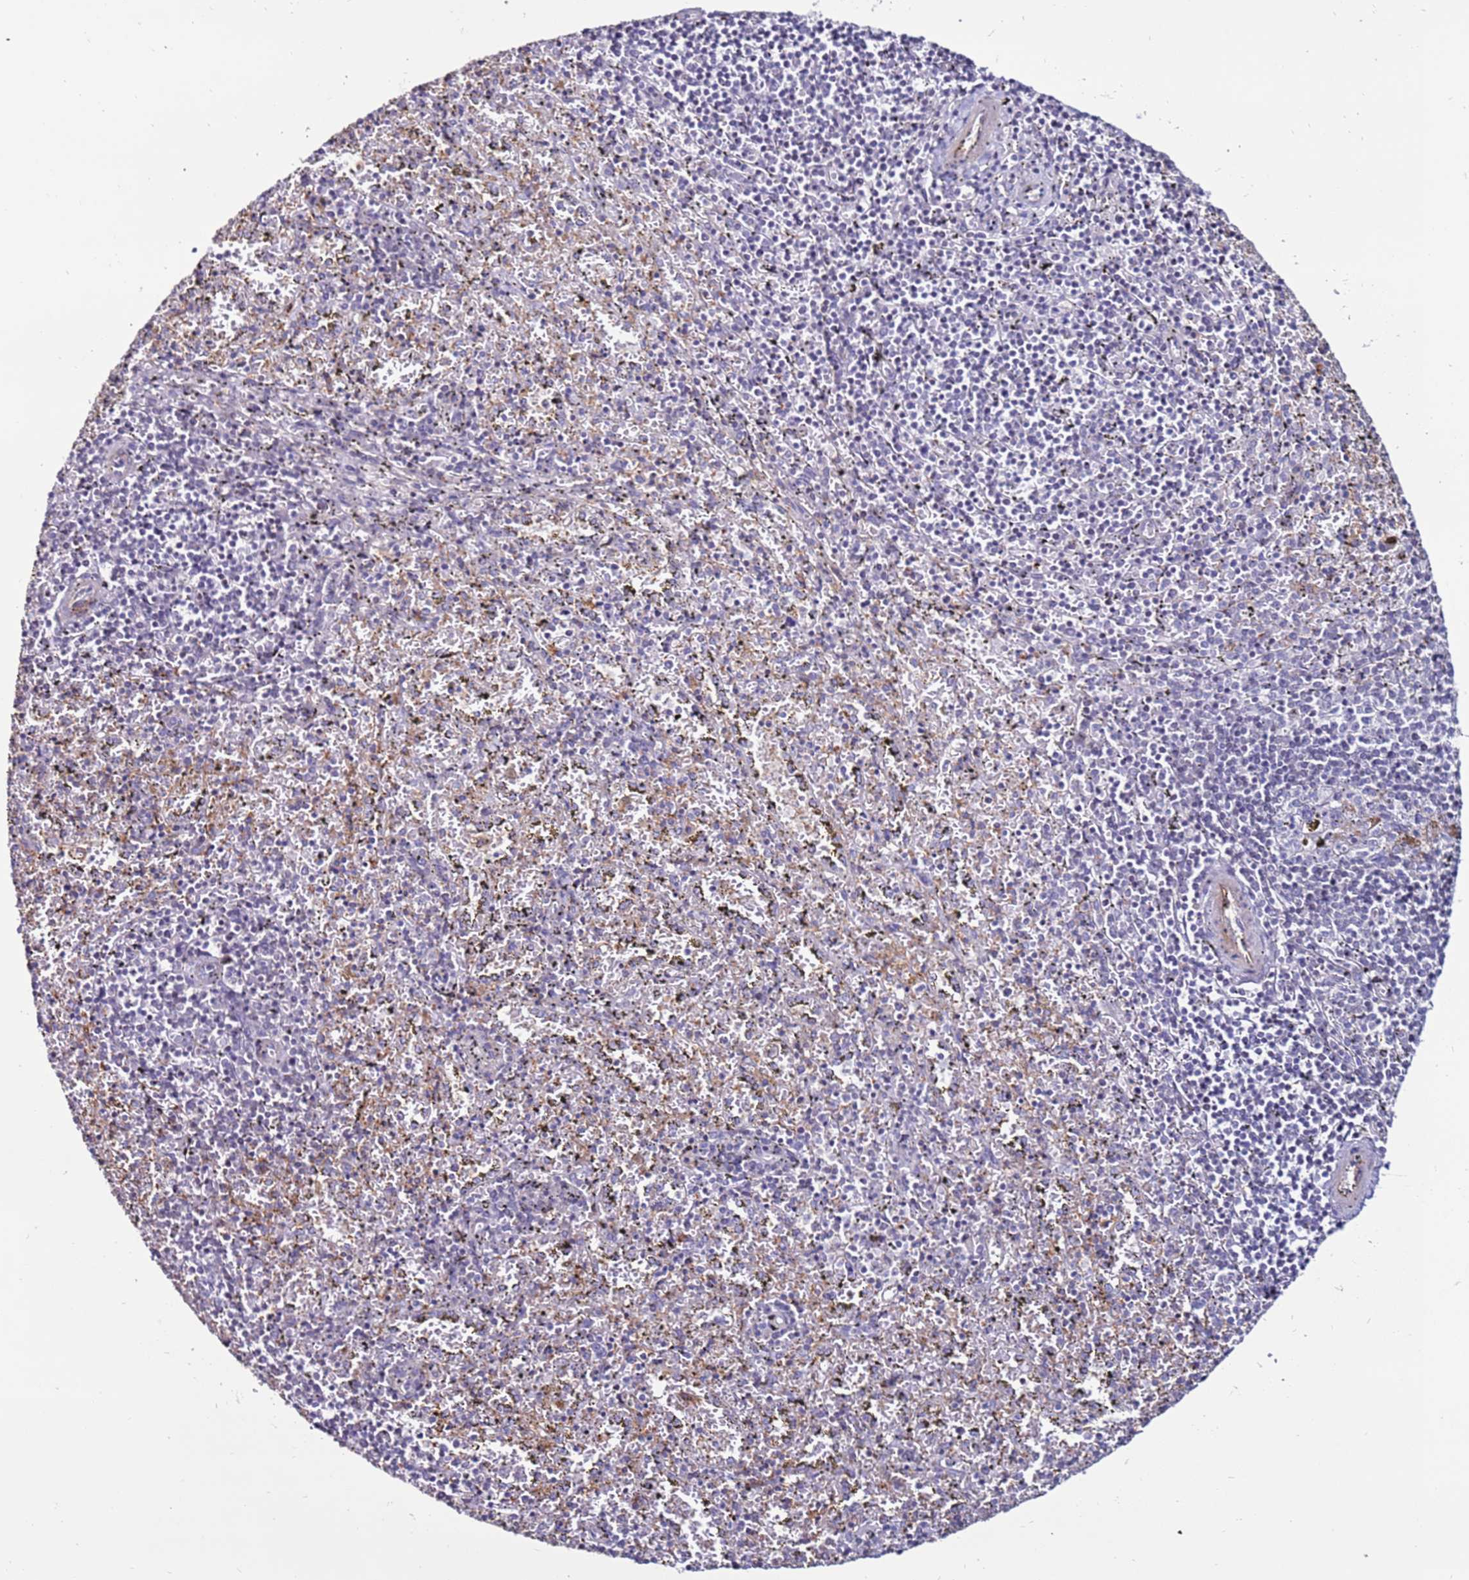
{"staining": {"intensity": "negative", "quantity": "none", "location": "none"}, "tissue": "spleen", "cell_type": "Cells in red pulp", "image_type": "normal", "snomed": [{"axis": "morphology", "description": "Normal tissue, NOS"}, {"axis": "topography", "description": "Spleen"}], "caption": "This is a image of immunohistochemistry (IHC) staining of benign spleen, which shows no positivity in cells in red pulp. The staining is performed using DAB (3,3'-diaminobenzidine) brown chromogen with nuclei counter-stained in using hematoxylin.", "gene": "CLEC4M", "patient": {"sex": "male", "age": 11}}